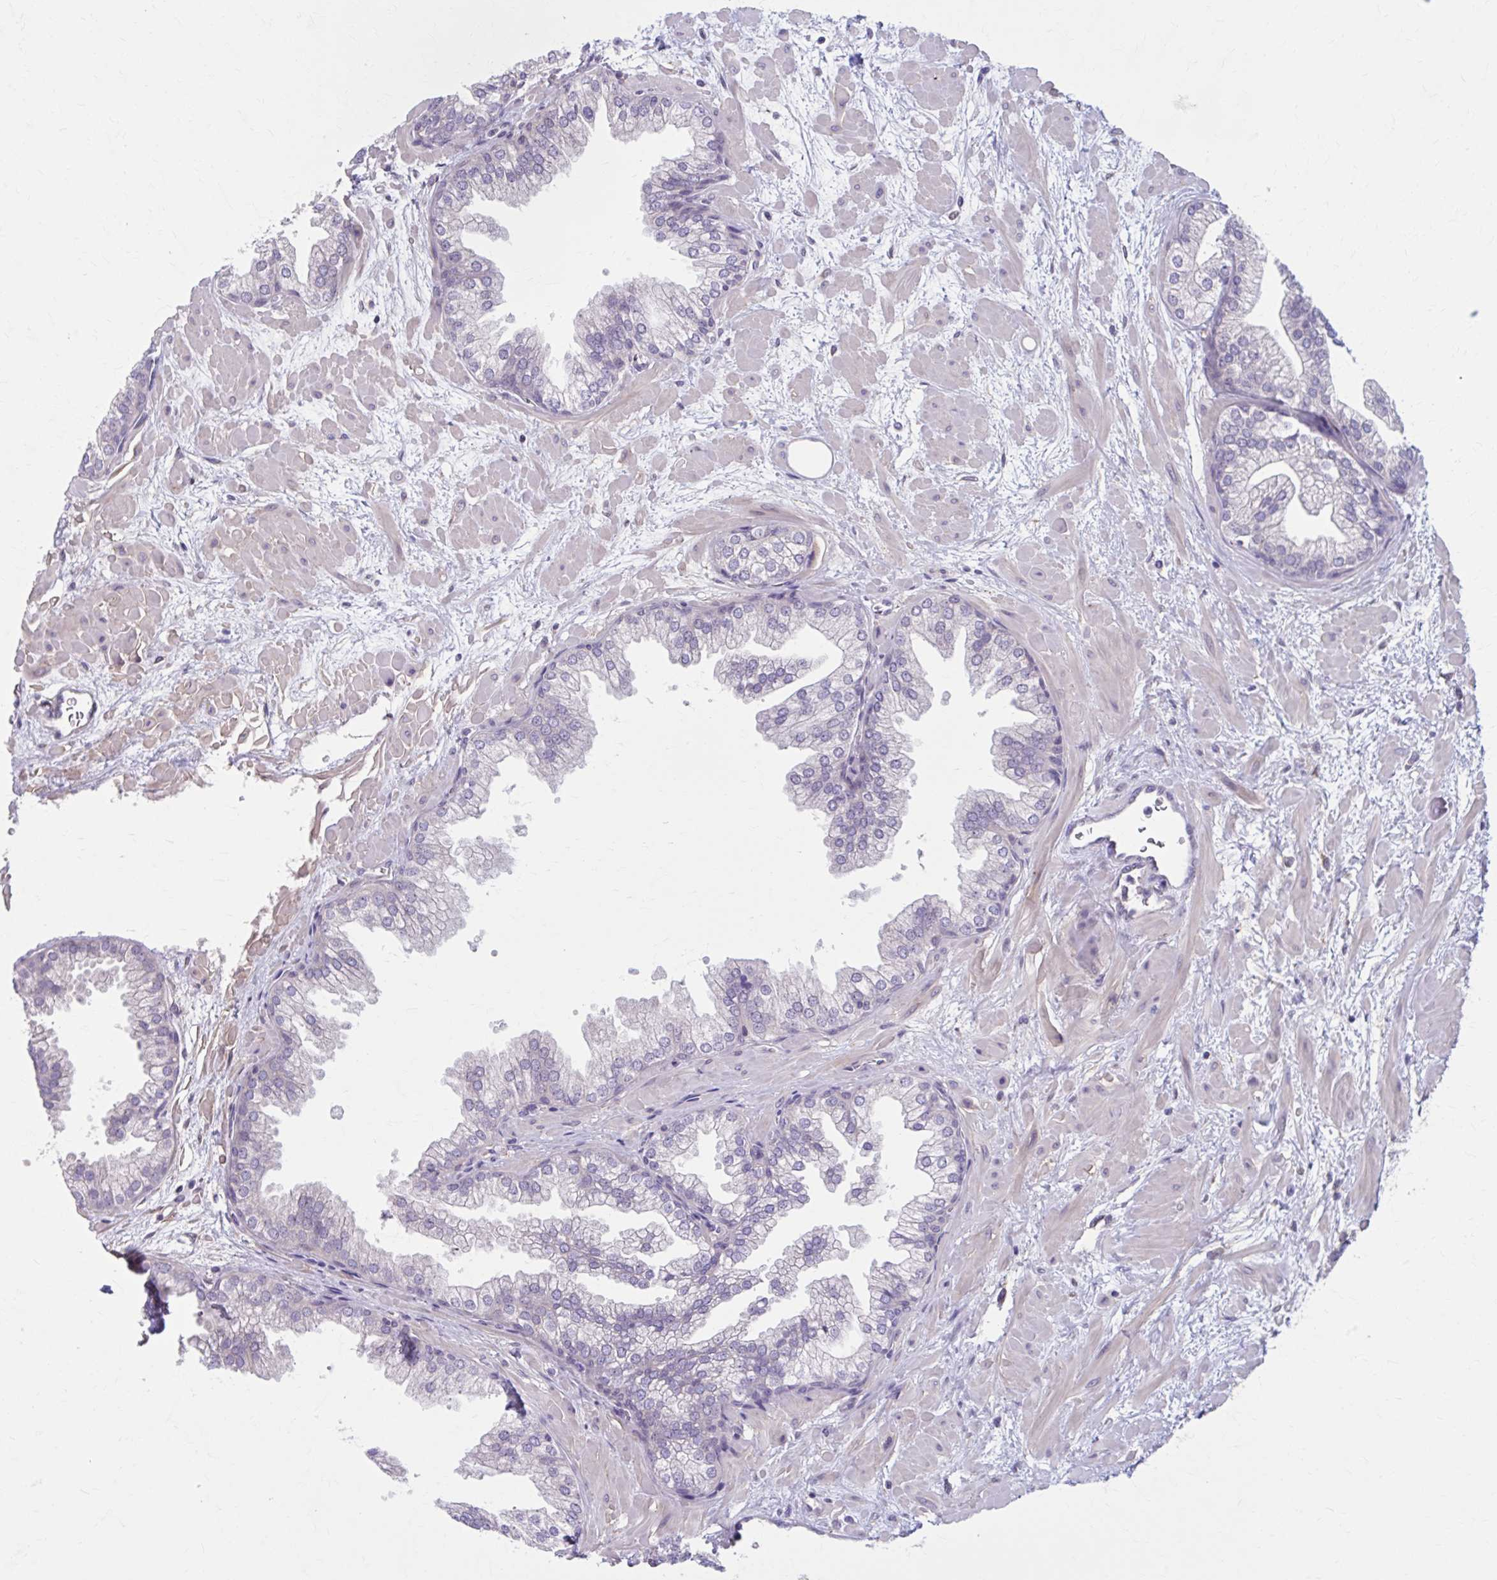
{"staining": {"intensity": "negative", "quantity": "none", "location": "none"}, "tissue": "prostate", "cell_type": "Glandular cells", "image_type": "normal", "snomed": [{"axis": "morphology", "description": "Normal tissue, NOS"}, {"axis": "topography", "description": "Prostate"}], "caption": "Immunohistochemistry of benign human prostate displays no expression in glandular cells. (DAB IHC, high magnification).", "gene": "CHST3", "patient": {"sex": "male", "age": 37}}